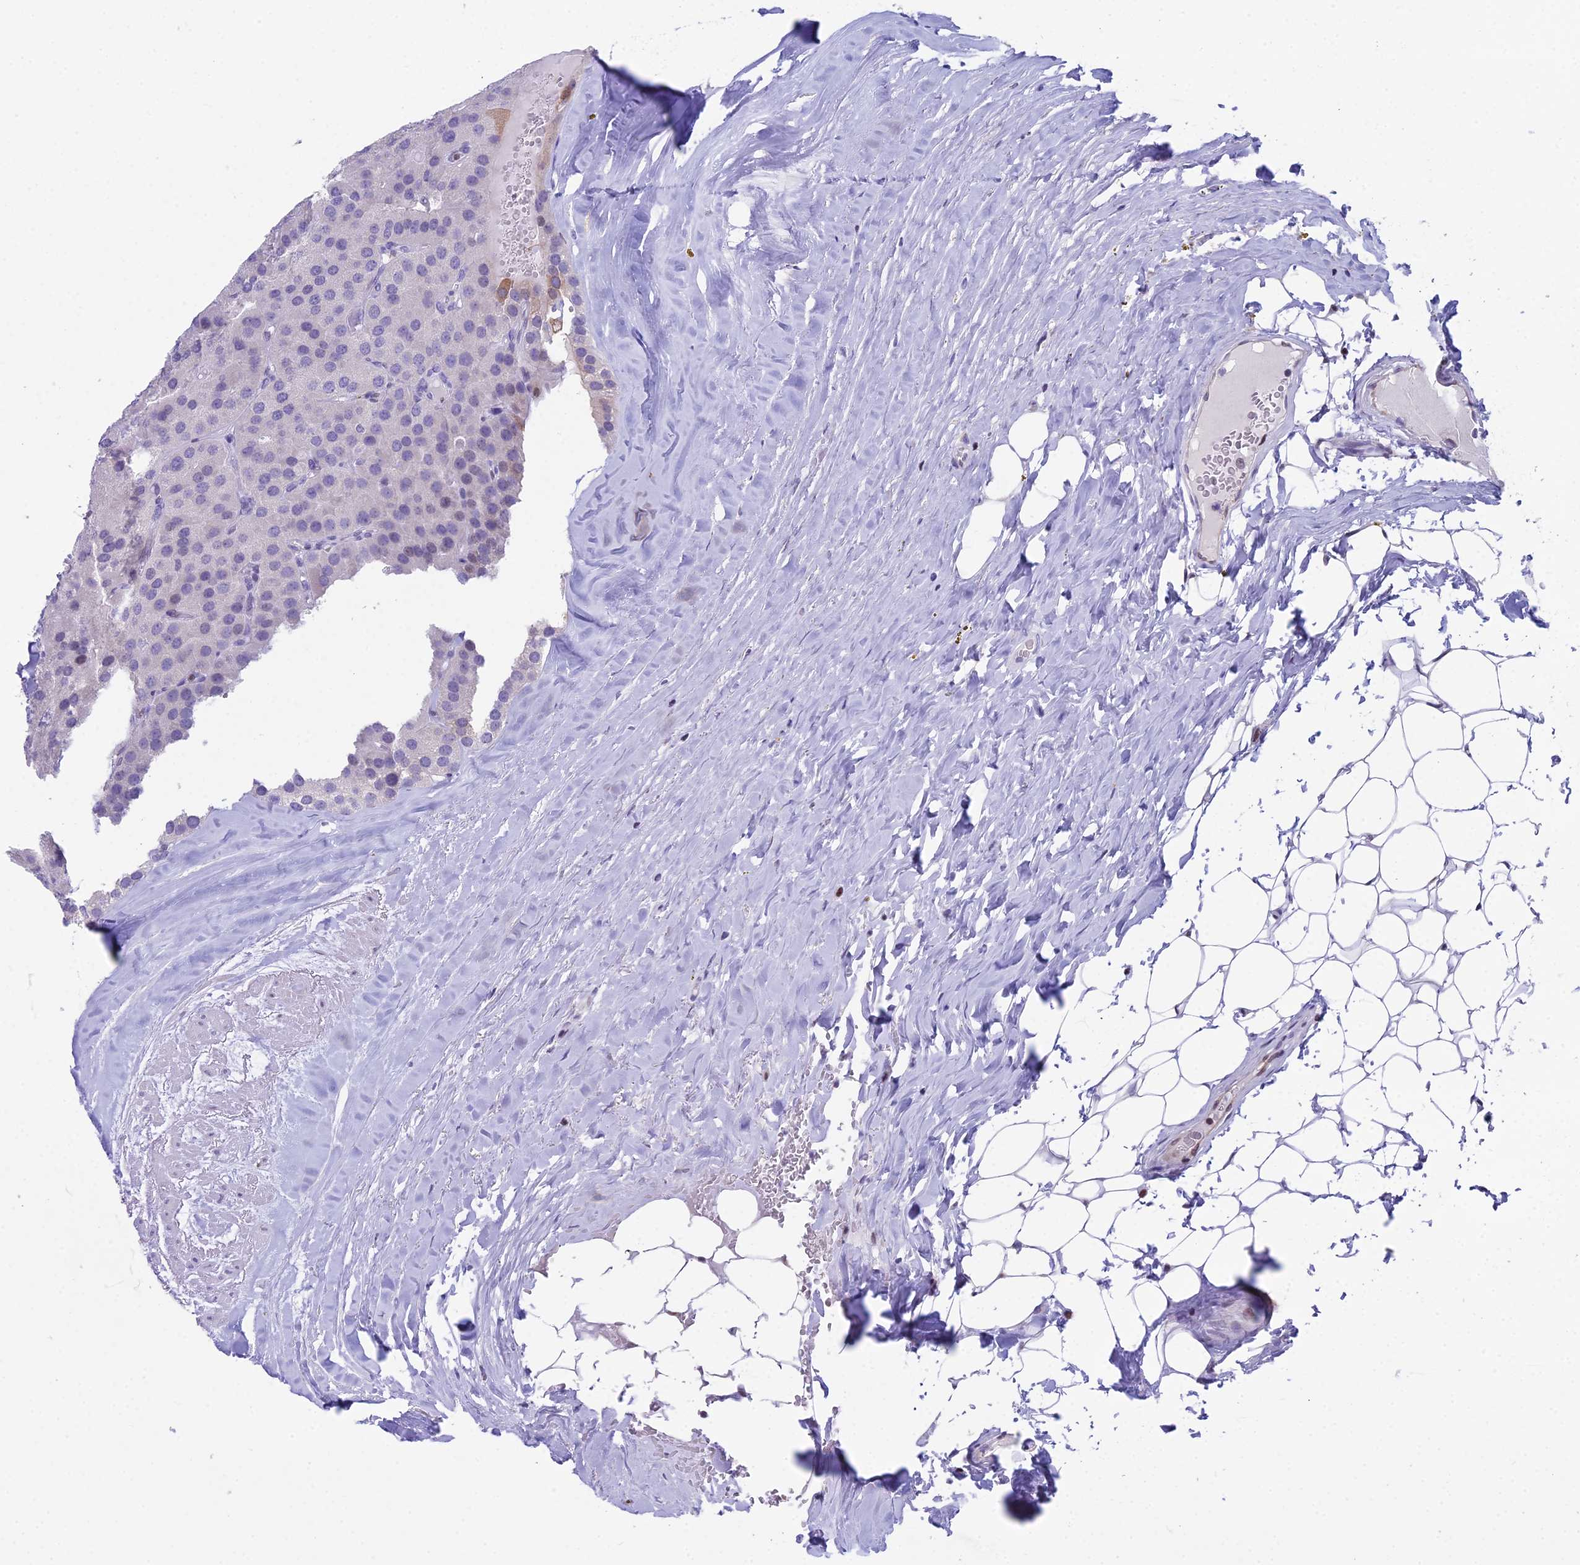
{"staining": {"intensity": "negative", "quantity": "none", "location": "none"}, "tissue": "parathyroid gland", "cell_type": "Glandular cells", "image_type": "normal", "snomed": [{"axis": "morphology", "description": "Normal tissue, NOS"}, {"axis": "morphology", "description": "Adenoma, NOS"}, {"axis": "topography", "description": "Parathyroid gland"}], "caption": "Protein analysis of normal parathyroid gland shows no significant expression in glandular cells. (DAB immunohistochemistry (IHC) with hematoxylin counter stain).", "gene": "CC2D2A", "patient": {"sex": "female", "age": 86}}